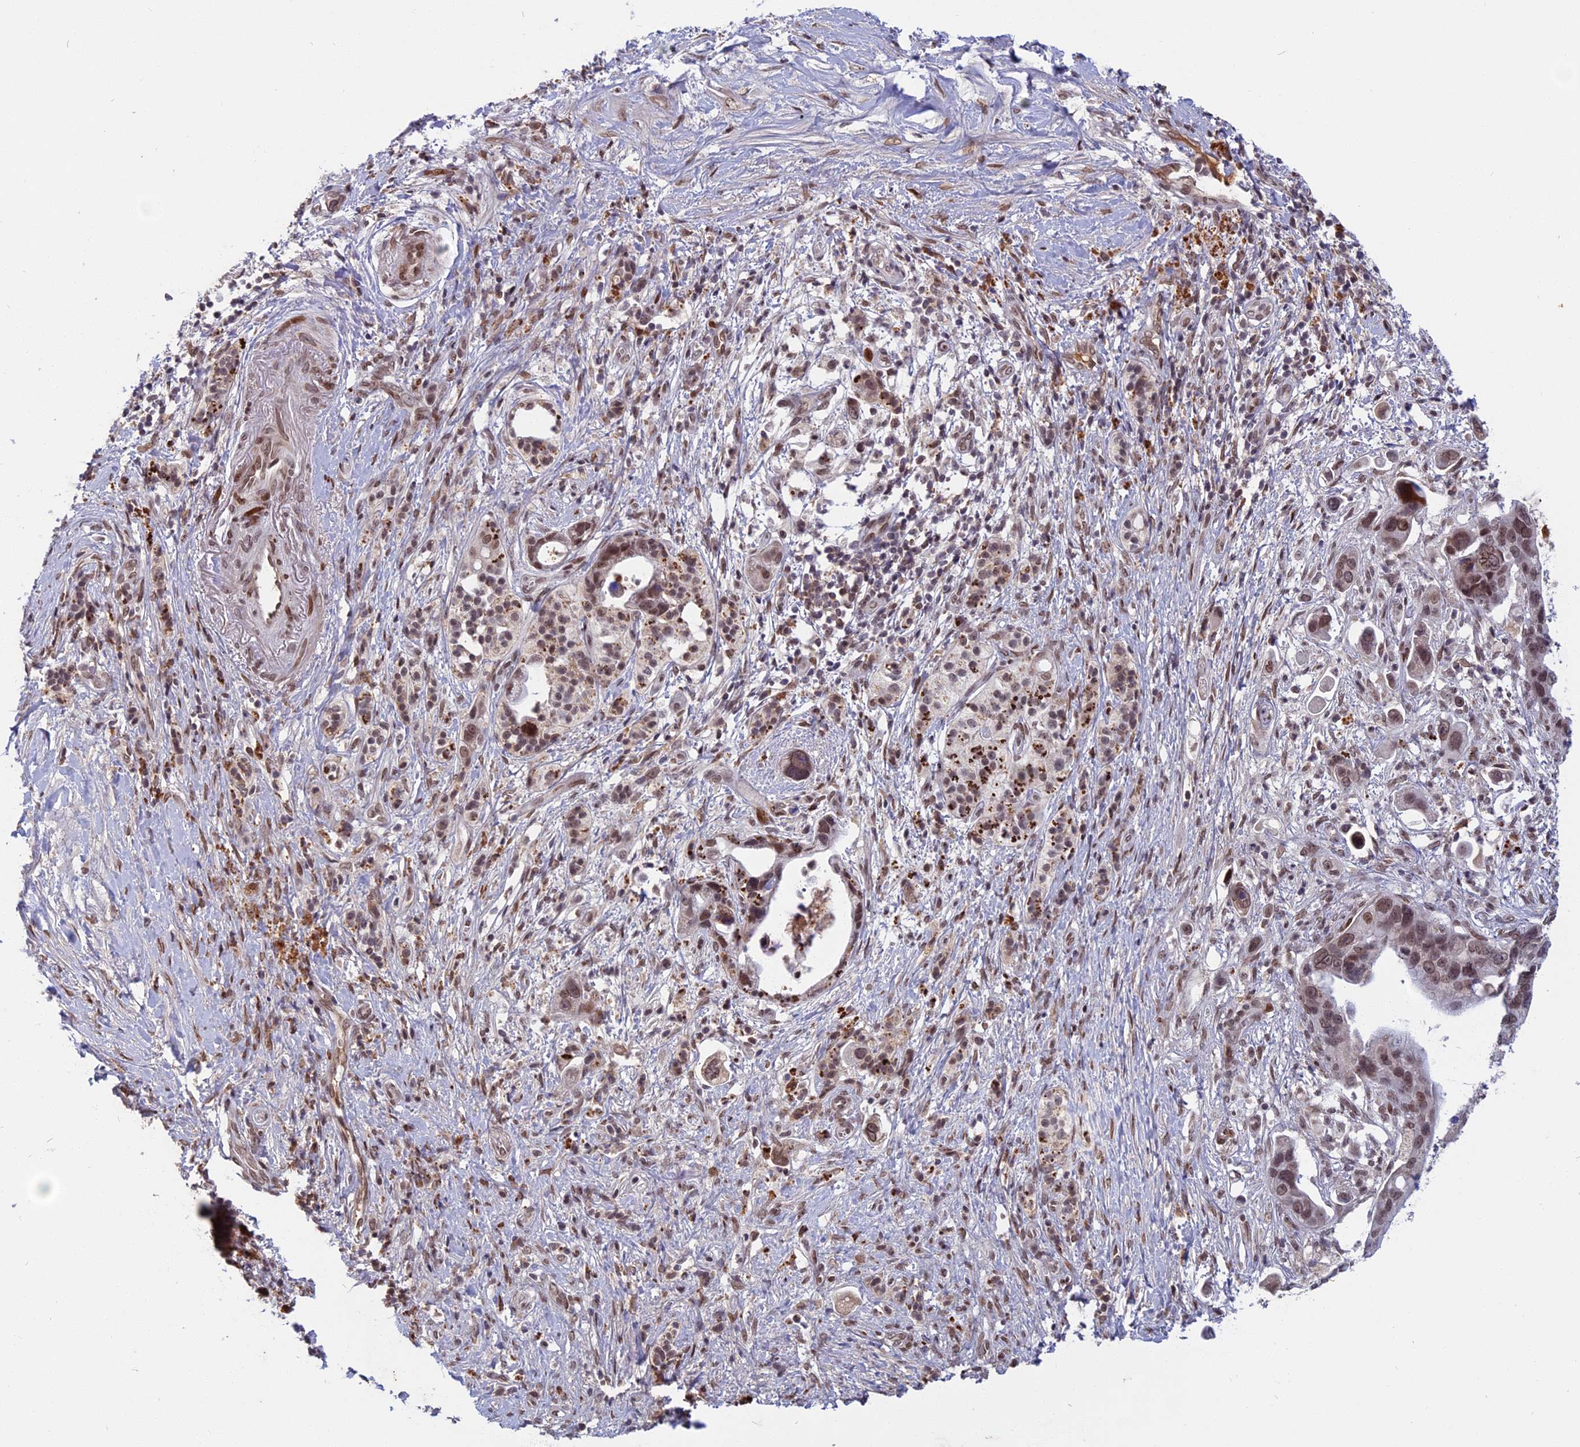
{"staining": {"intensity": "moderate", "quantity": ">75%", "location": "nuclear"}, "tissue": "pancreatic cancer", "cell_type": "Tumor cells", "image_type": "cancer", "snomed": [{"axis": "morphology", "description": "Adenocarcinoma, NOS"}, {"axis": "topography", "description": "Pancreas"}], "caption": "The photomicrograph exhibits a brown stain indicating the presence of a protein in the nuclear of tumor cells in pancreatic cancer. (Stains: DAB in brown, nuclei in blue, Microscopy: brightfield microscopy at high magnification).", "gene": "CDC7", "patient": {"sex": "female", "age": 83}}